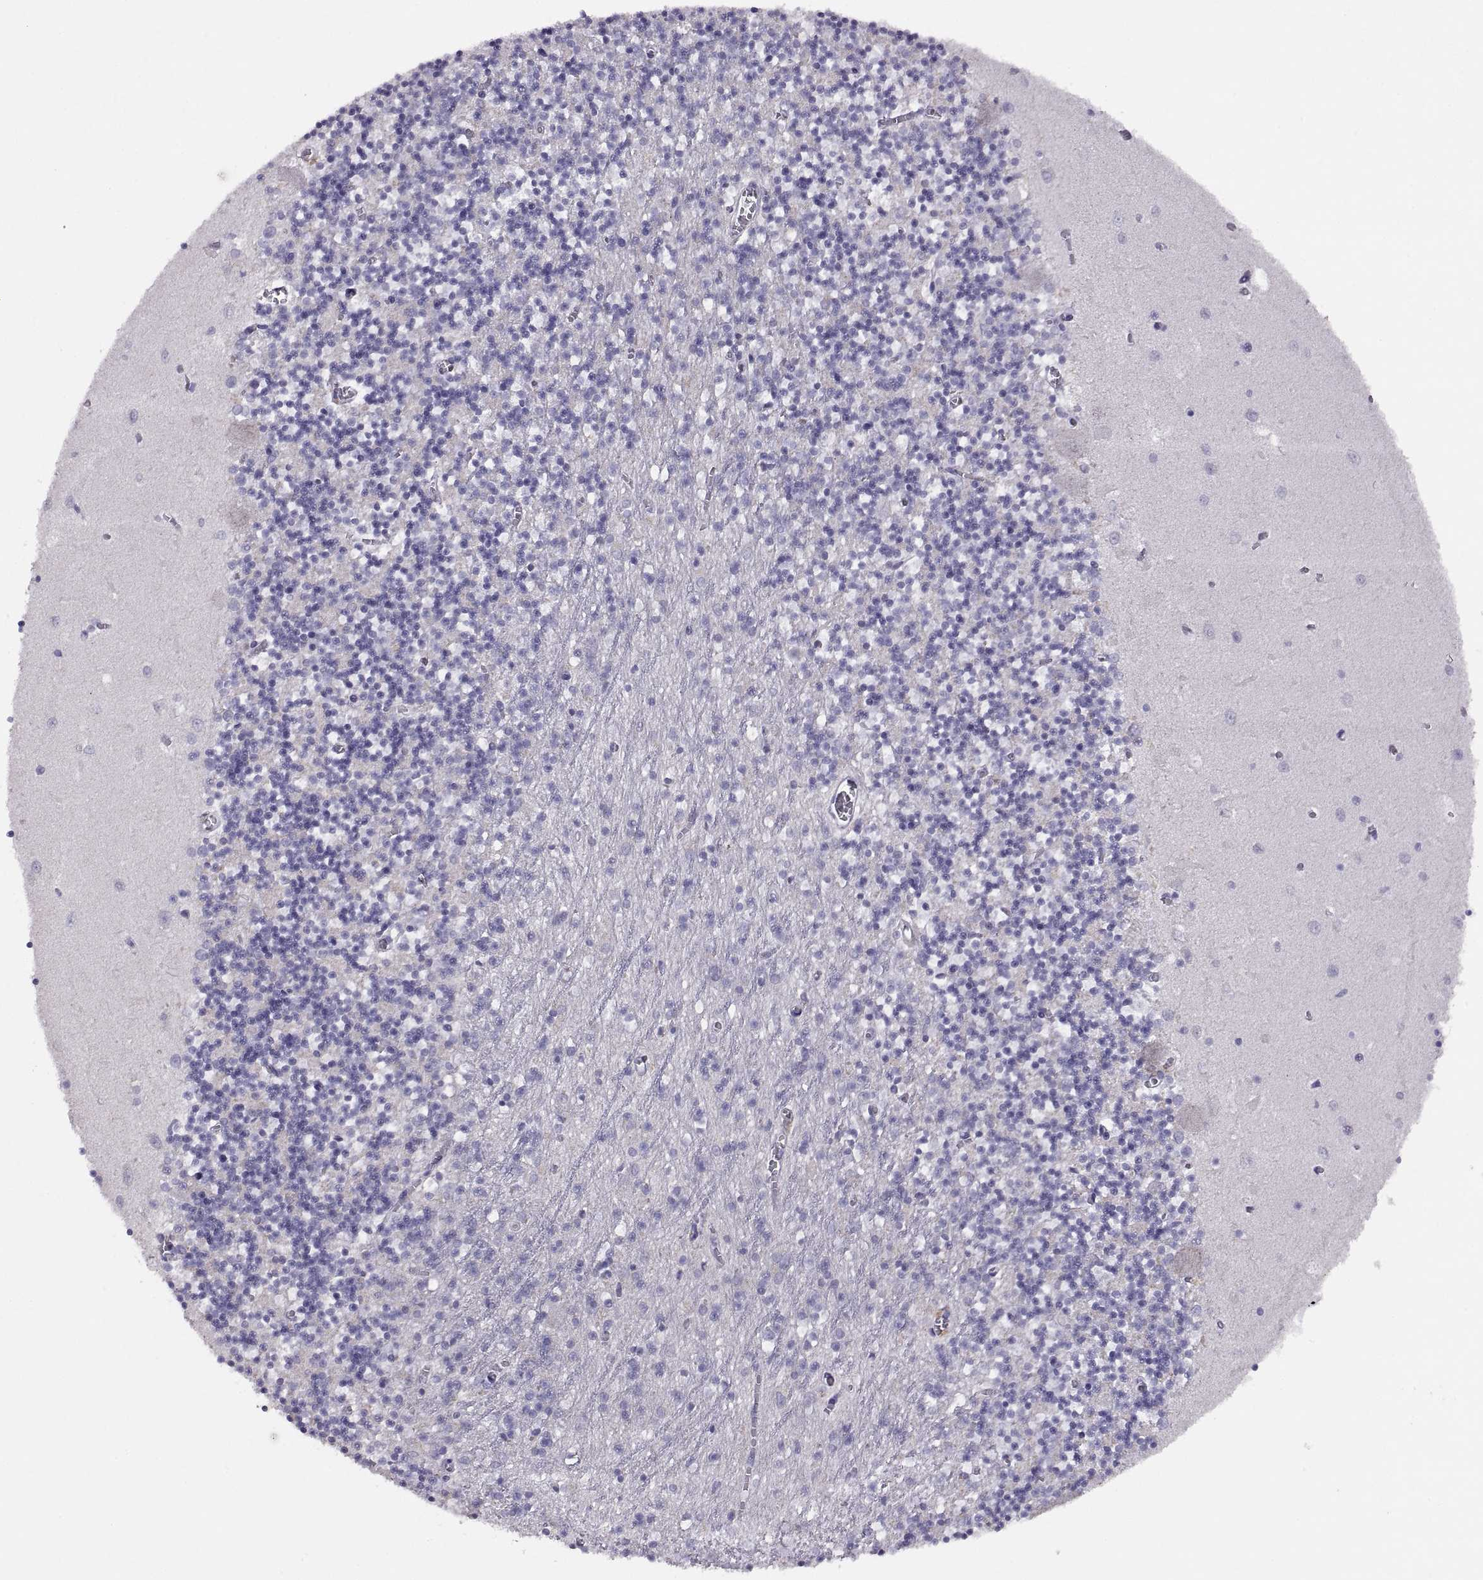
{"staining": {"intensity": "negative", "quantity": "none", "location": "none"}, "tissue": "cerebellum", "cell_type": "Cells in granular layer", "image_type": "normal", "snomed": [{"axis": "morphology", "description": "Normal tissue, NOS"}, {"axis": "topography", "description": "Cerebellum"}], "caption": "Micrograph shows no significant protein staining in cells in granular layer of unremarkable cerebellum.", "gene": "TBX19", "patient": {"sex": "female", "age": 64}}